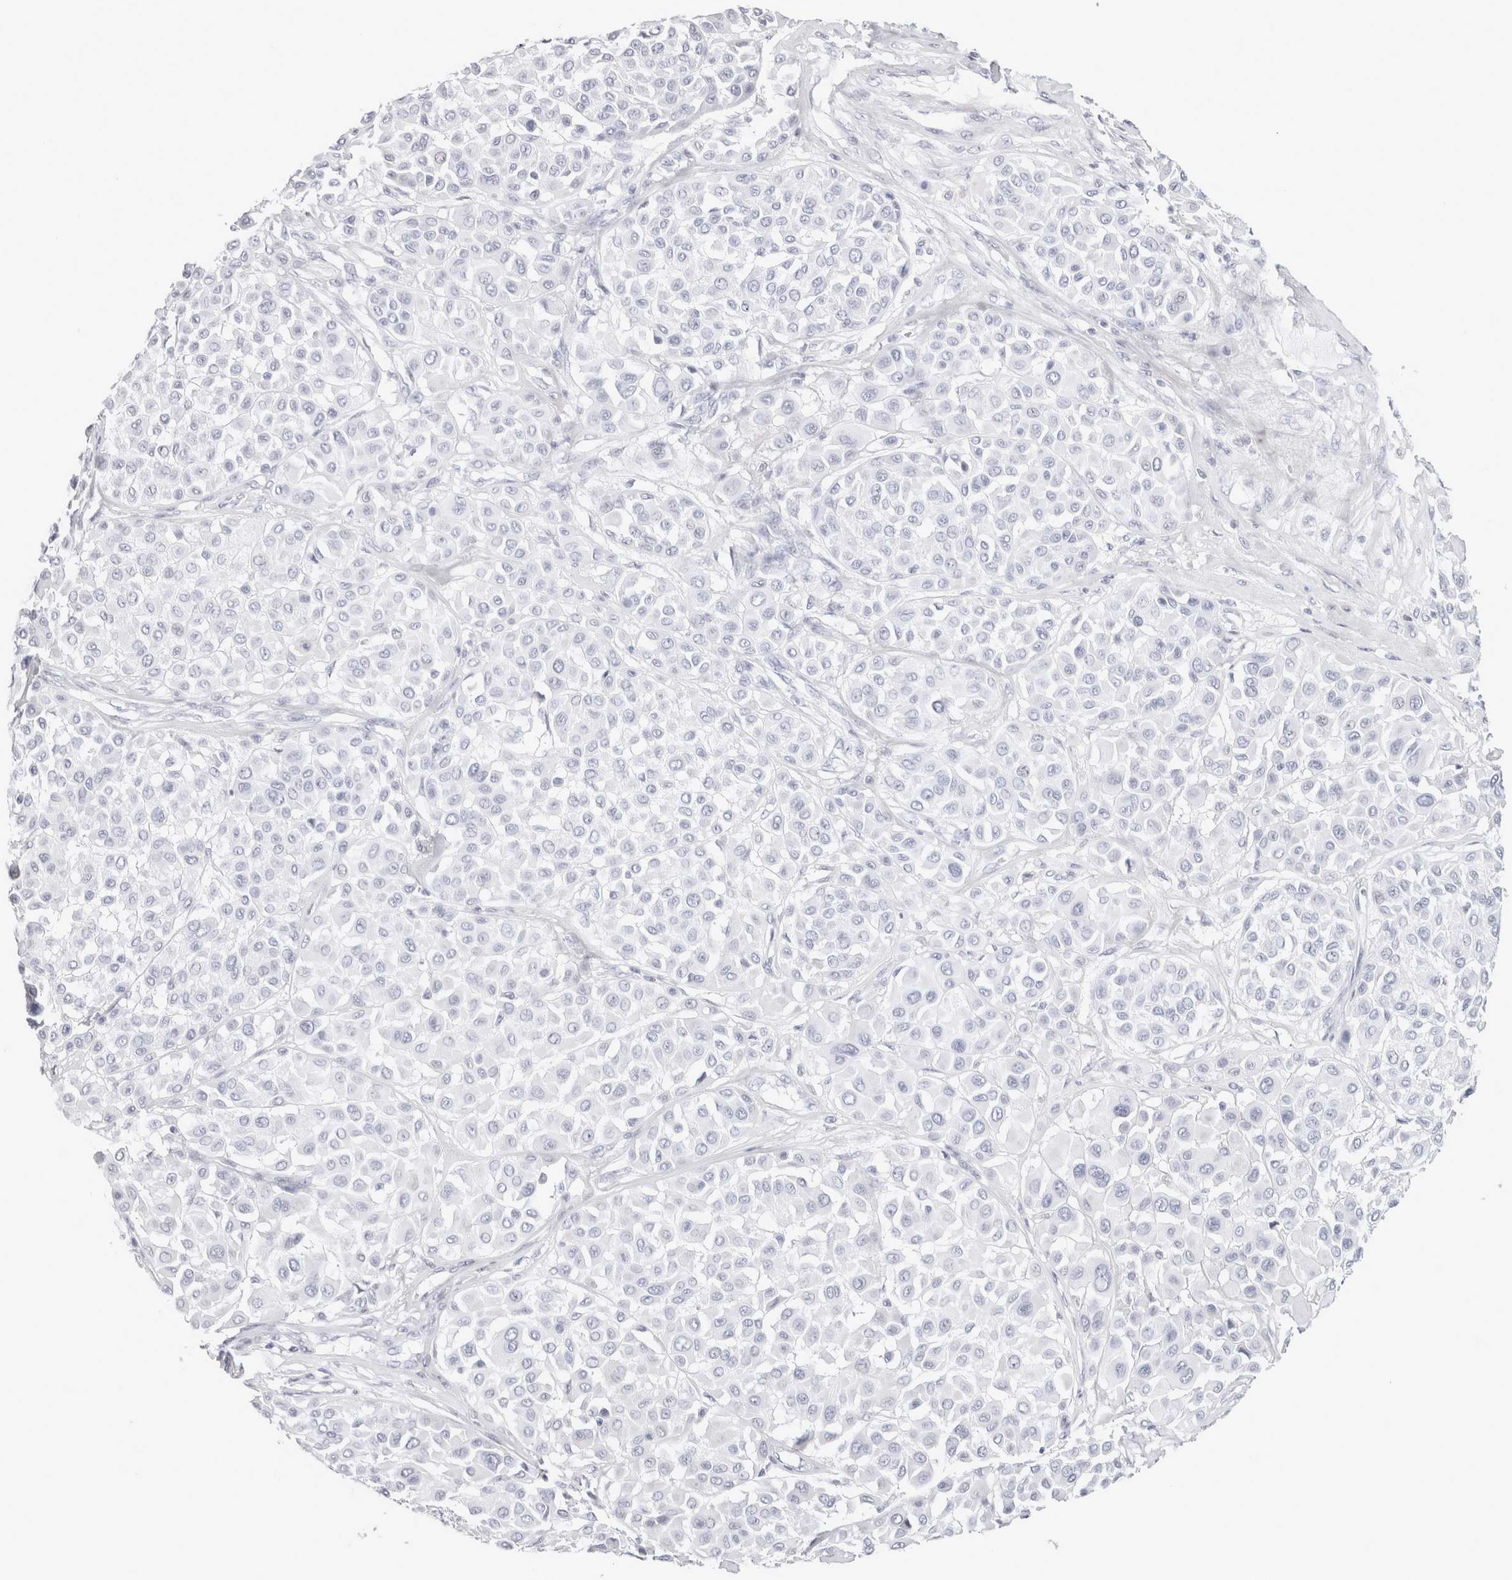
{"staining": {"intensity": "negative", "quantity": "none", "location": "none"}, "tissue": "melanoma", "cell_type": "Tumor cells", "image_type": "cancer", "snomed": [{"axis": "morphology", "description": "Malignant melanoma, Metastatic site"}, {"axis": "topography", "description": "Soft tissue"}], "caption": "Tumor cells are negative for brown protein staining in melanoma.", "gene": "GARIN1A", "patient": {"sex": "male", "age": 41}}